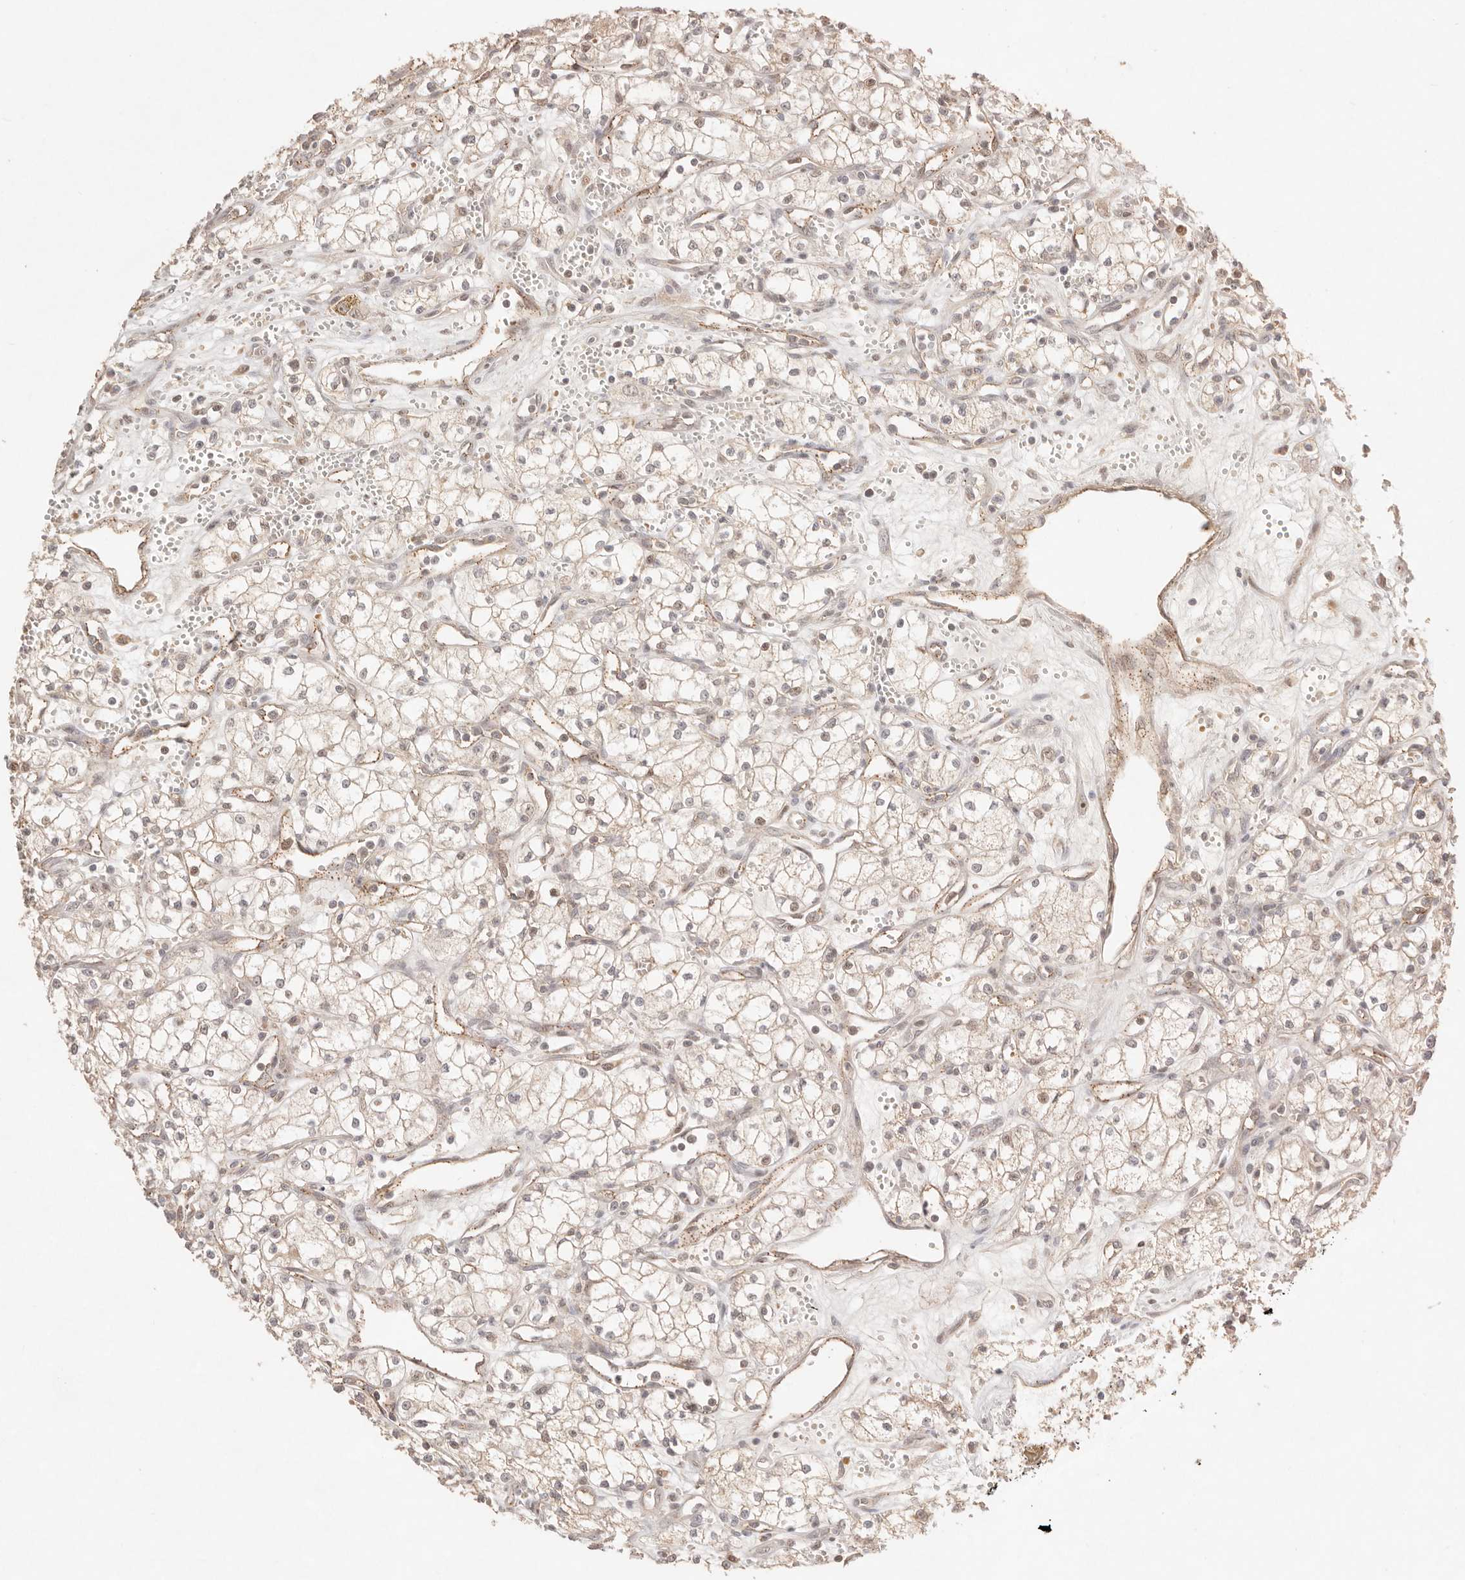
{"staining": {"intensity": "weak", "quantity": ">75%", "location": "nuclear"}, "tissue": "renal cancer", "cell_type": "Tumor cells", "image_type": "cancer", "snomed": [{"axis": "morphology", "description": "Adenocarcinoma, NOS"}, {"axis": "topography", "description": "Kidney"}], "caption": "Protein expression analysis of adenocarcinoma (renal) shows weak nuclear expression in approximately >75% of tumor cells. (DAB (3,3'-diaminobenzidine) = brown stain, brightfield microscopy at high magnification).", "gene": "MEP1A", "patient": {"sex": "male", "age": 59}}